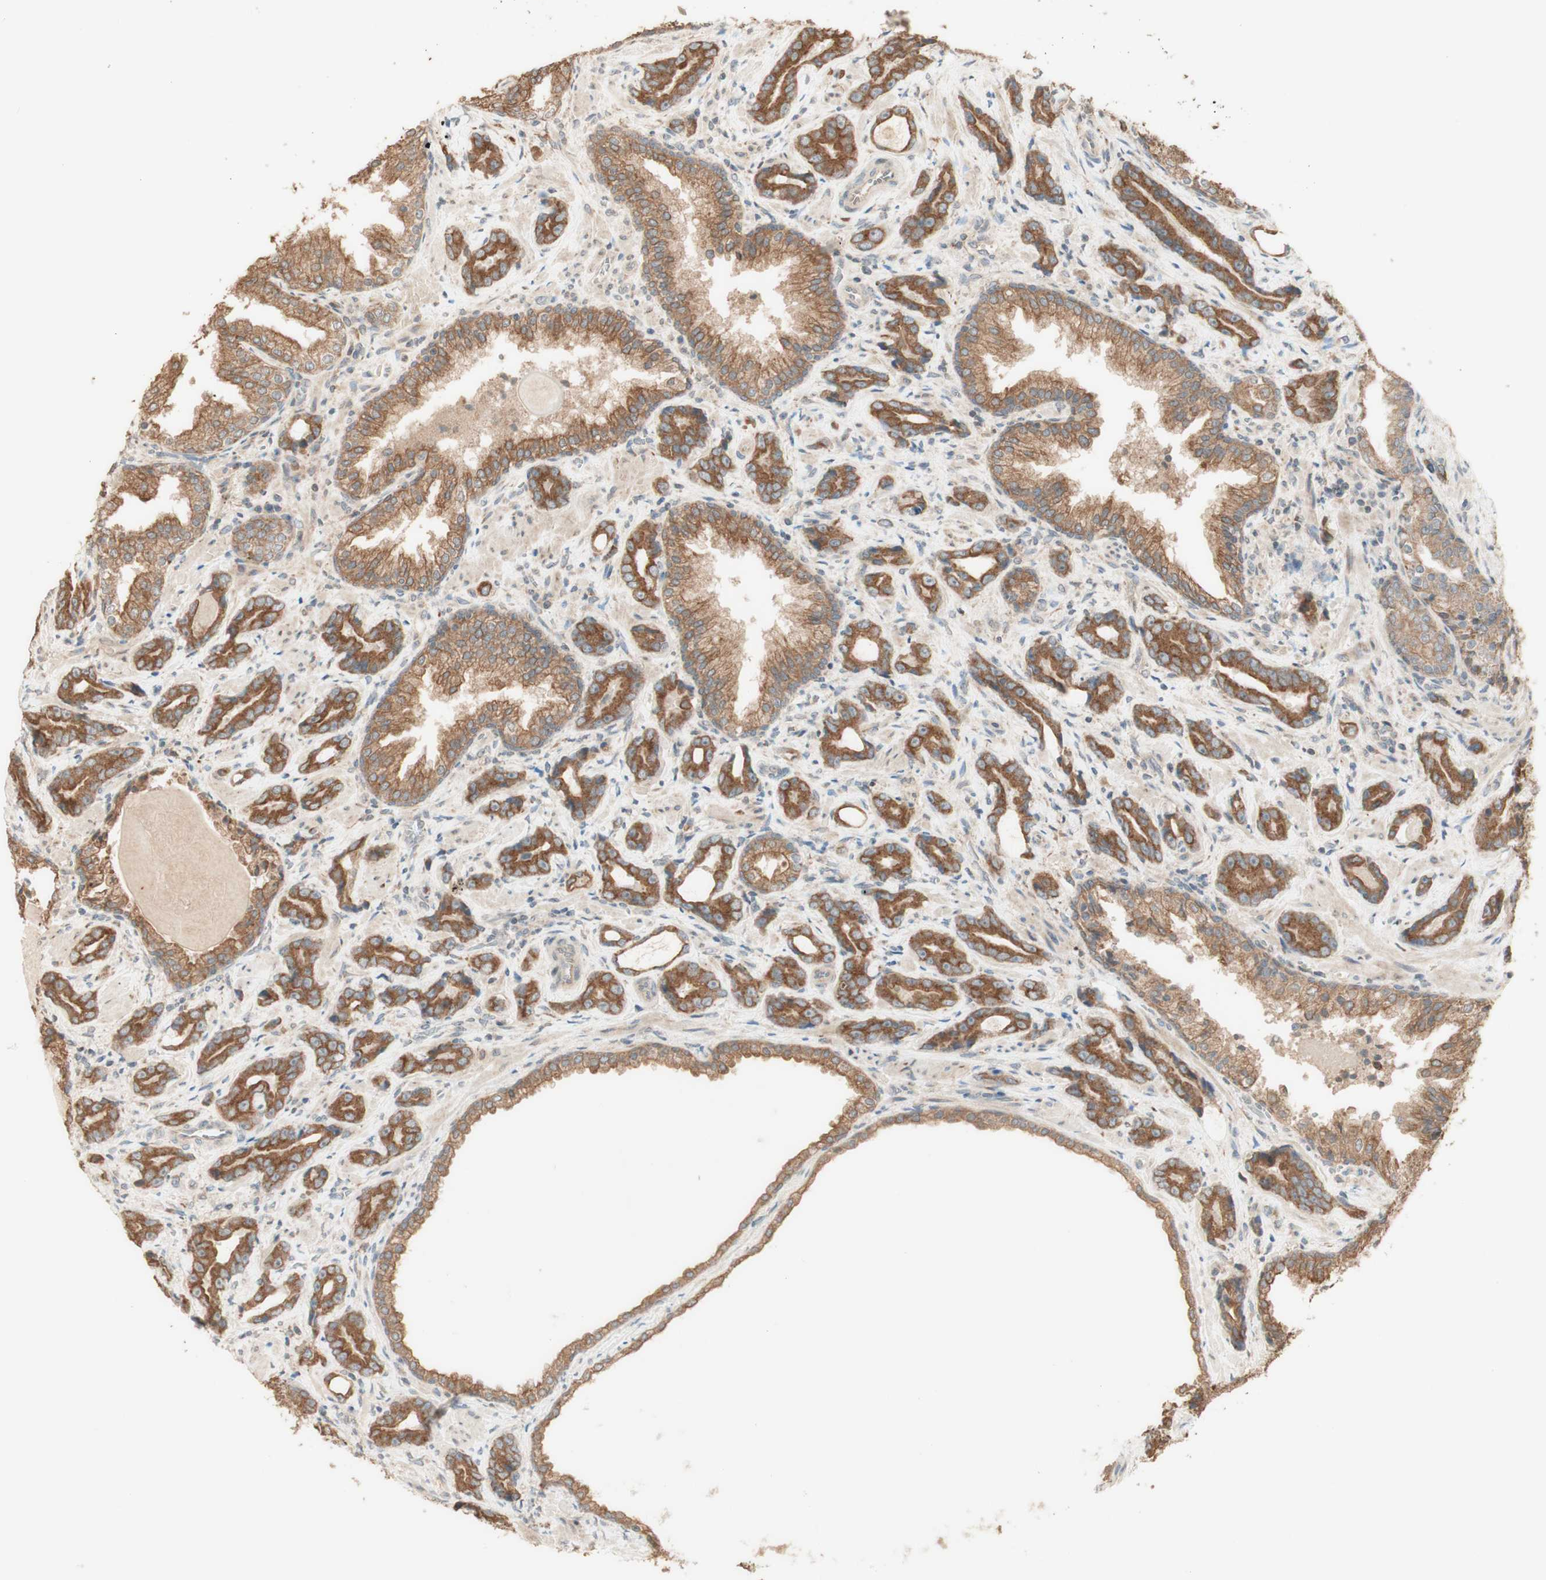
{"staining": {"intensity": "moderate", "quantity": ">75%", "location": "cytoplasmic/membranous"}, "tissue": "prostate cancer", "cell_type": "Tumor cells", "image_type": "cancer", "snomed": [{"axis": "morphology", "description": "Adenocarcinoma, Low grade"}, {"axis": "topography", "description": "Prostate"}], "caption": "IHC (DAB) staining of human prostate cancer (adenocarcinoma (low-grade)) exhibits moderate cytoplasmic/membranous protein positivity in approximately >75% of tumor cells.", "gene": "CLCN2", "patient": {"sex": "male", "age": 60}}